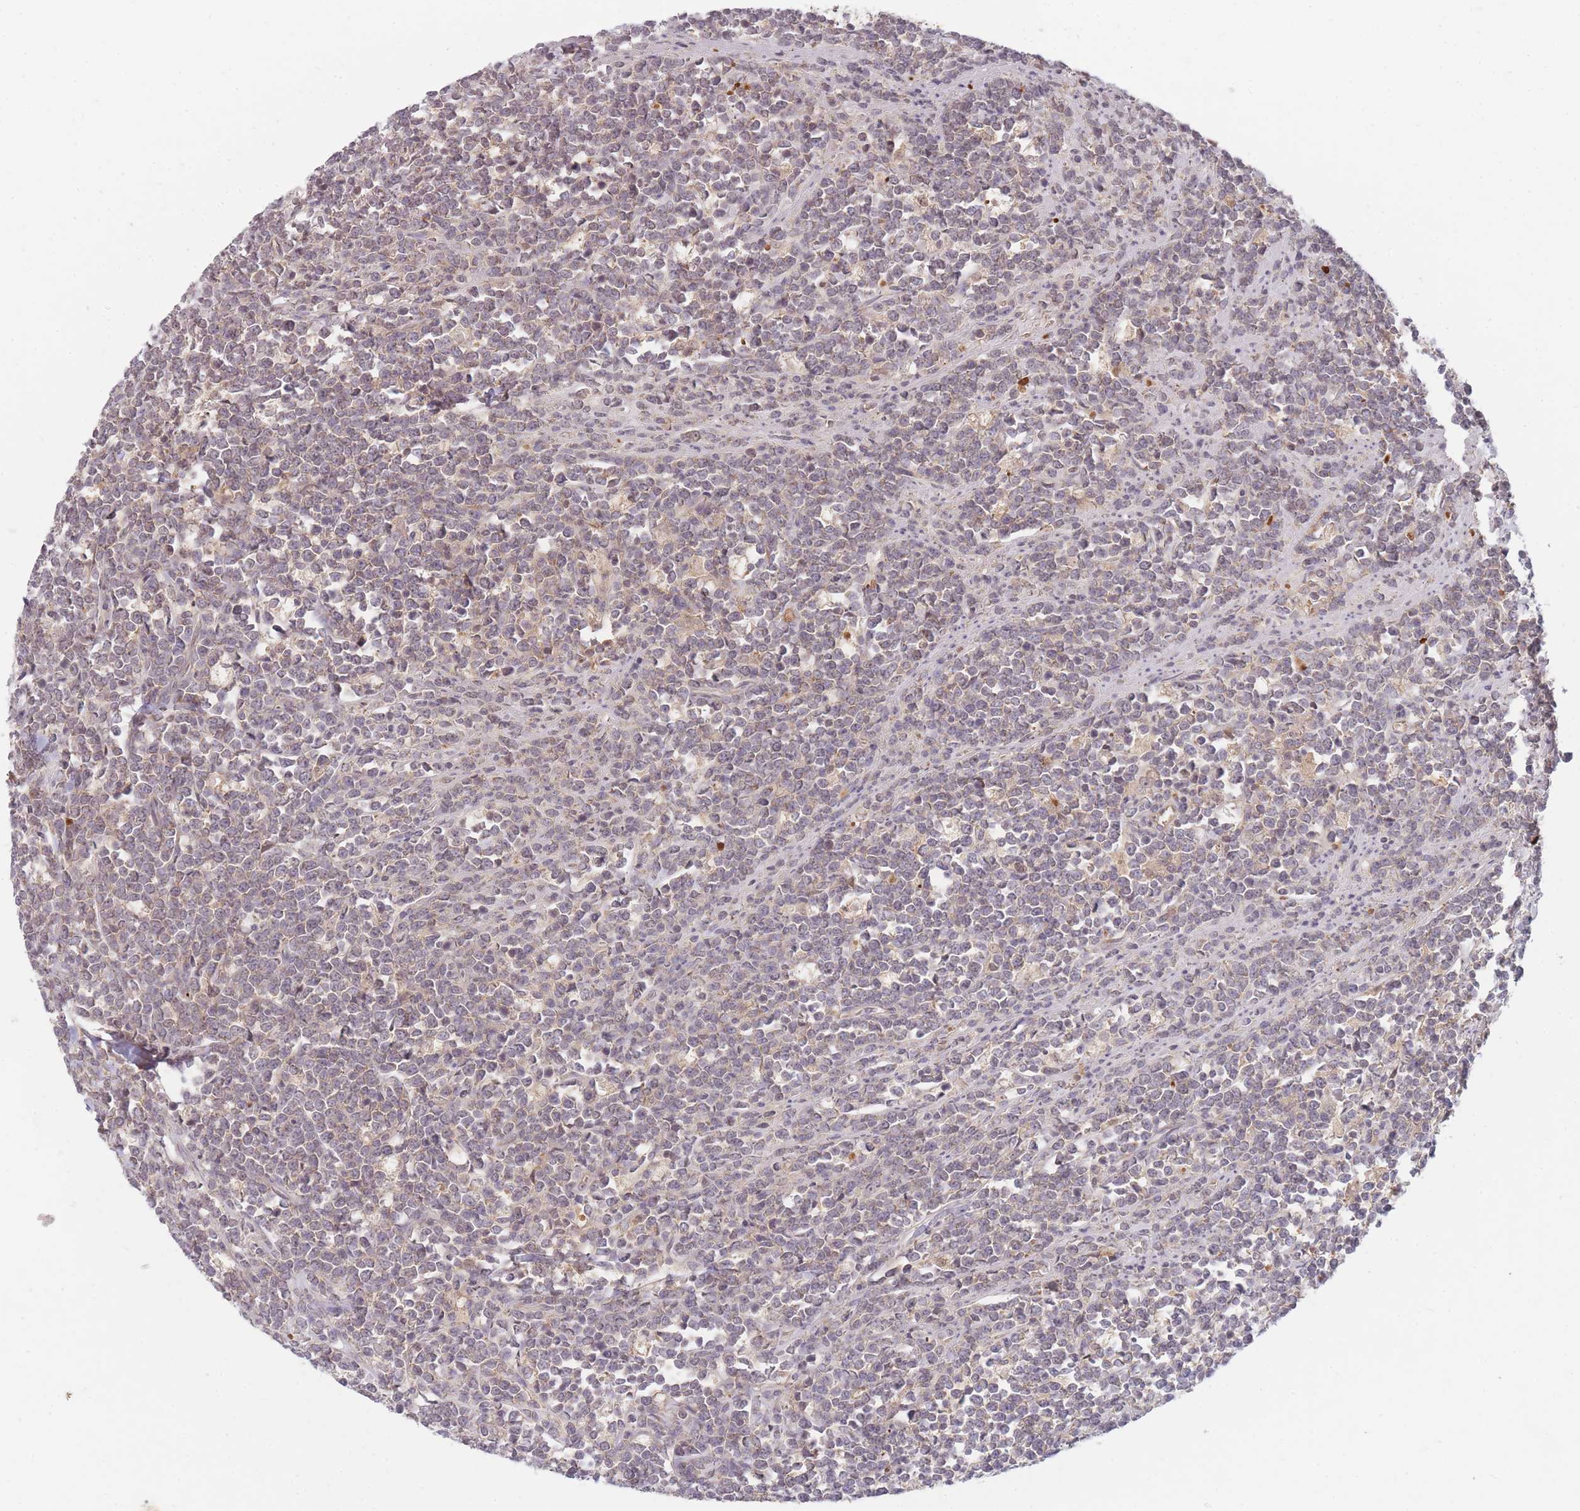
{"staining": {"intensity": "negative", "quantity": "none", "location": "none"}, "tissue": "lymphoma", "cell_type": "Tumor cells", "image_type": "cancer", "snomed": [{"axis": "morphology", "description": "Malignant lymphoma, non-Hodgkin's type, High grade"}, {"axis": "topography", "description": "Small intestine"}, {"axis": "topography", "description": "Colon"}], "caption": "This is an immunohistochemistry micrograph of human lymphoma. There is no positivity in tumor cells.", "gene": "RALGDS", "patient": {"sex": "male", "age": 8}}